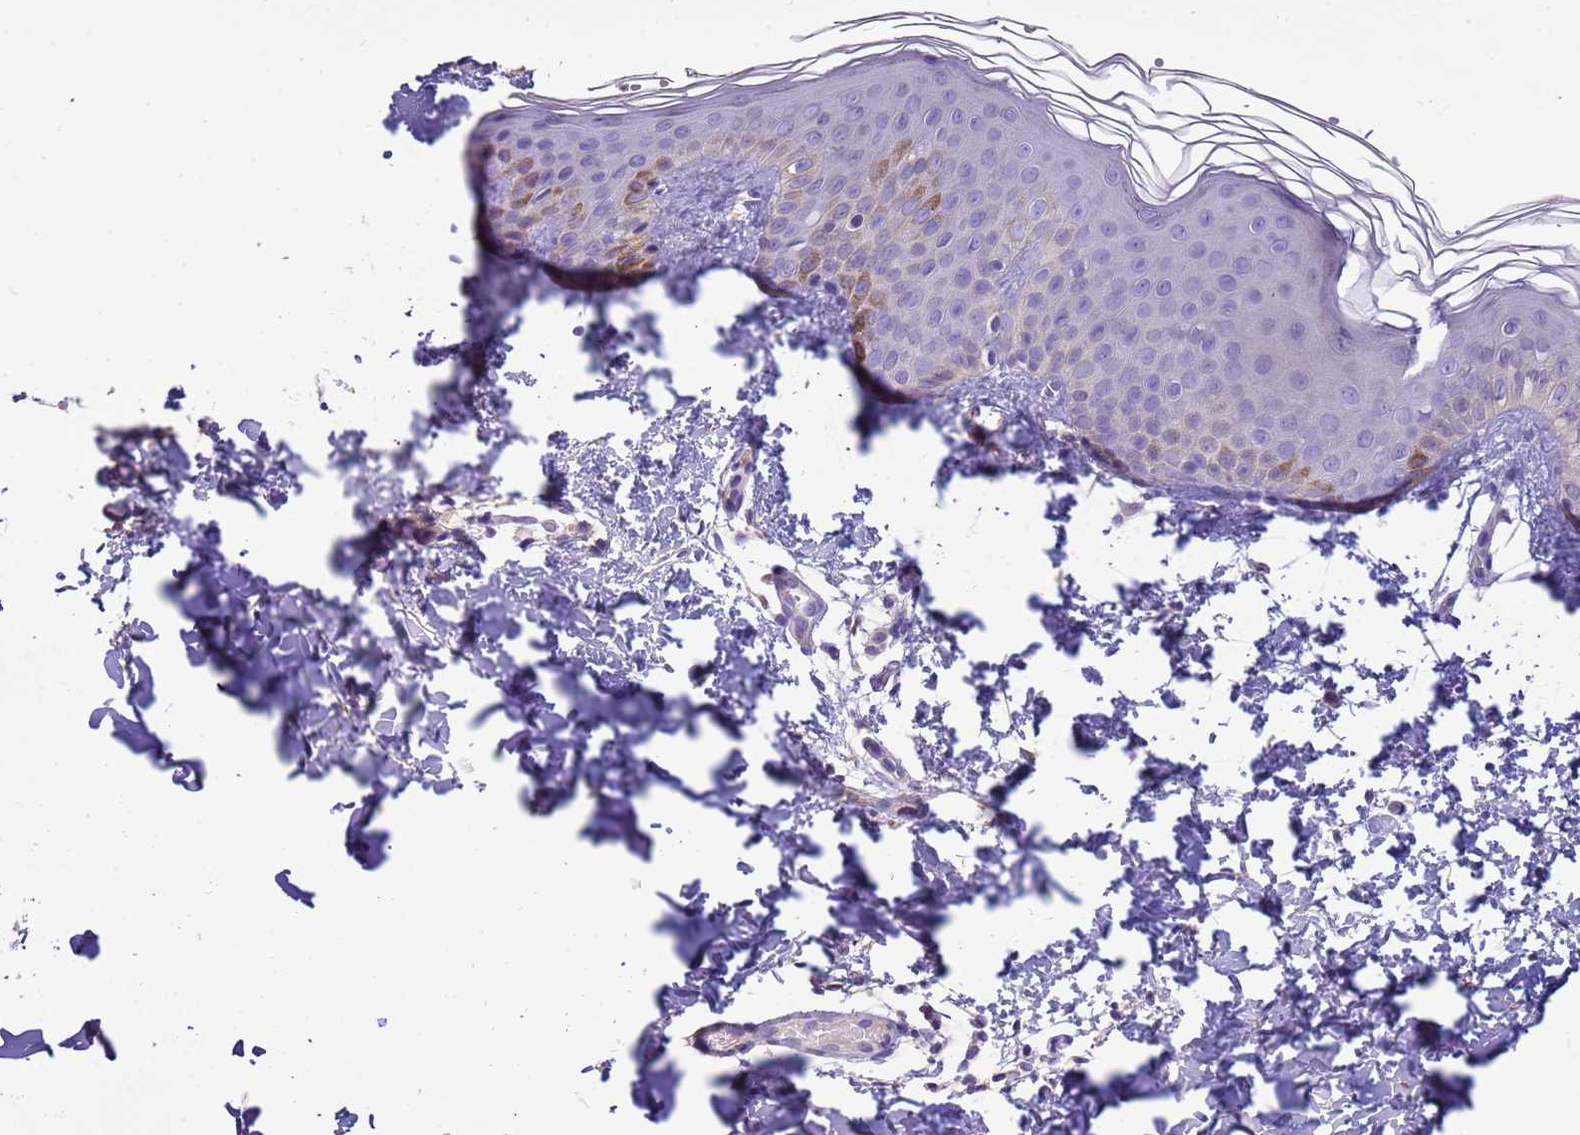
{"staining": {"intensity": "negative", "quantity": "none", "location": "none"}, "tissue": "skin", "cell_type": "Fibroblasts", "image_type": "normal", "snomed": [{"axis": "morphology", "description": "Normal tissue, NOS"}, {"axis": "topography", "description": "Skin"}], "caption": "DAB immunohistochemical staining of unremarkable human skin exhibits no significant positivity in fibroblasts.", "gene": "PLCXD3", "patient": {"sex": "female", "age": 58}}